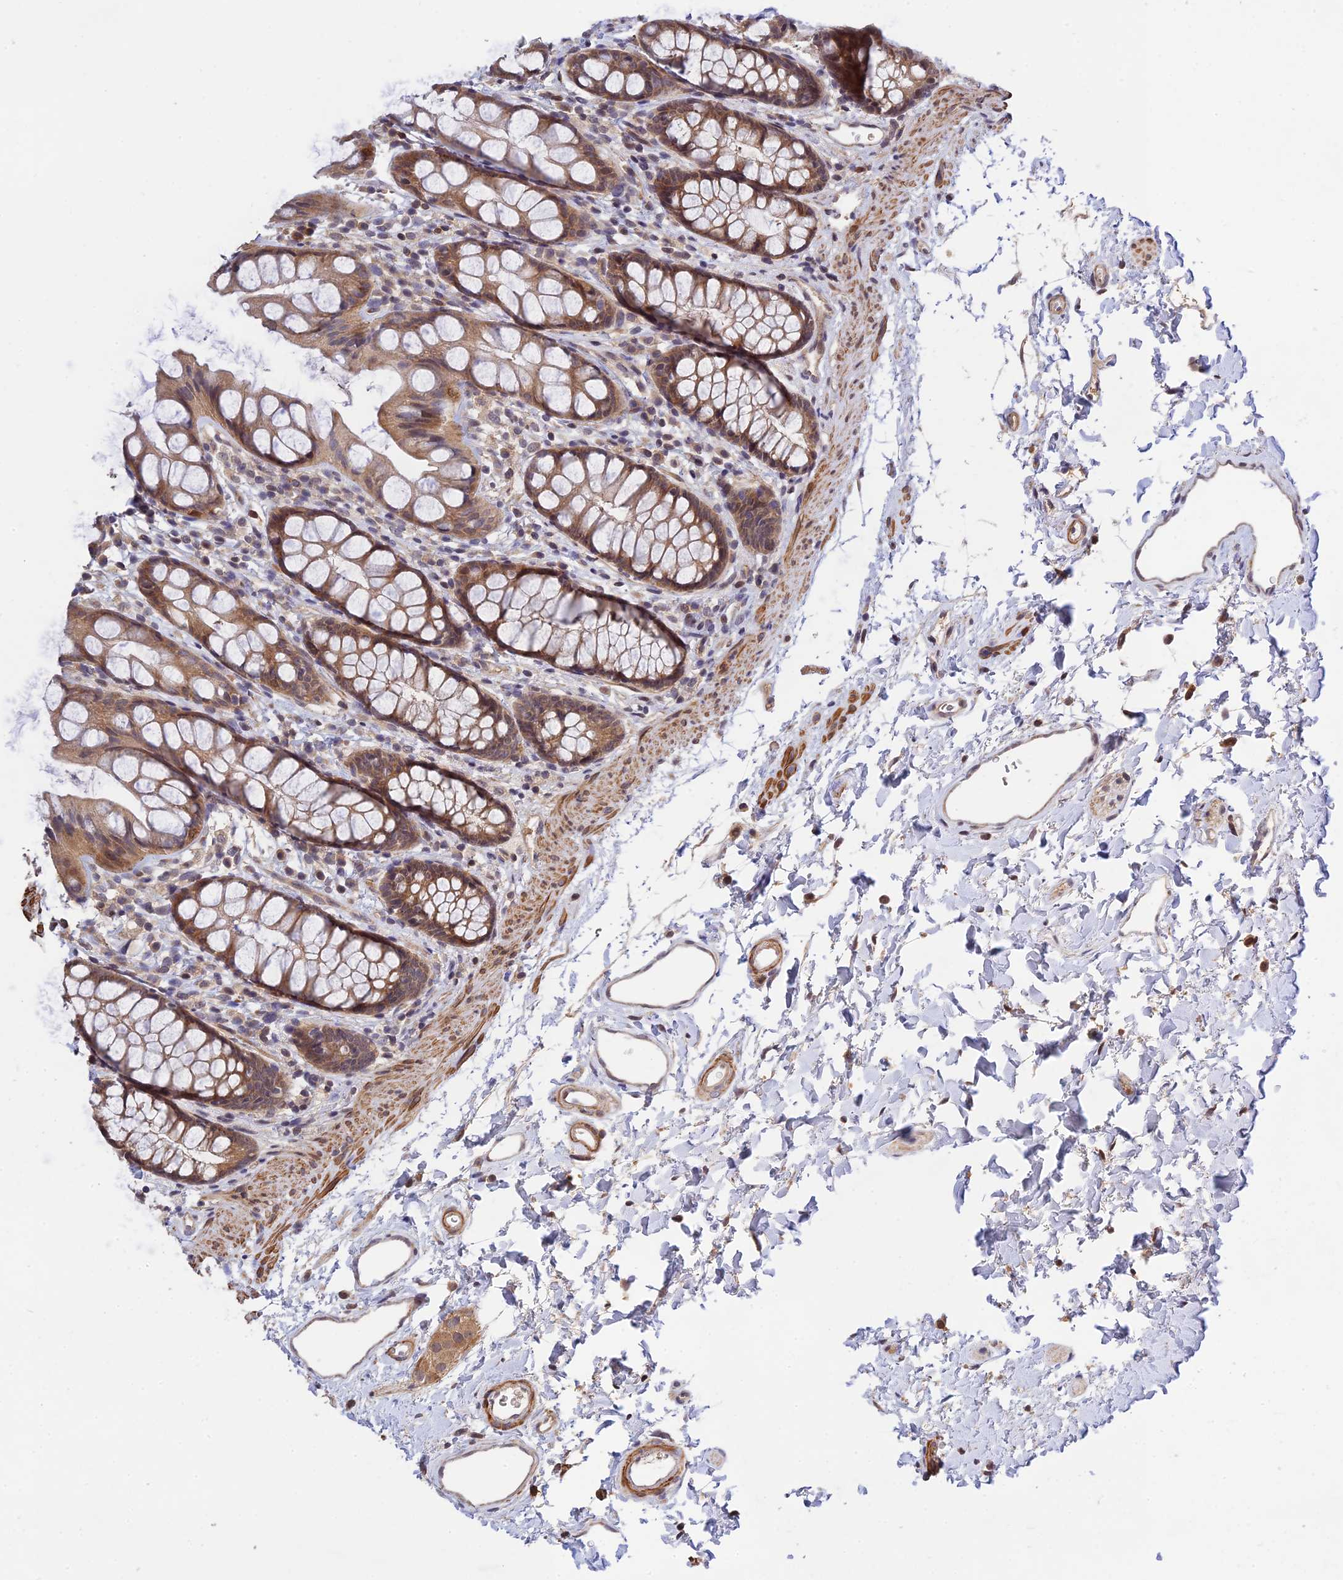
{"staining": {"intensity": "moderate", "quantity": ">75%", "location": "cytoplasmic/membranous"}, "tissue": "rectum", "cell_type": "Glandular cells", "image_type": "normal", "snomed": [{"axis": "morphology", "description": "Normal tissue, NOS"}, {"axis": "topography", "description": "Rectum"}], "caption": "DAB (3,3'-diaminobenzidine) immunohistochemical staining of benign human rectum reveals moderate cytoplasmic/membranous protein expression in about >75% of glandular cells.", "gene": "CWH43", "patient": {"sex": "female", "age": 65}}